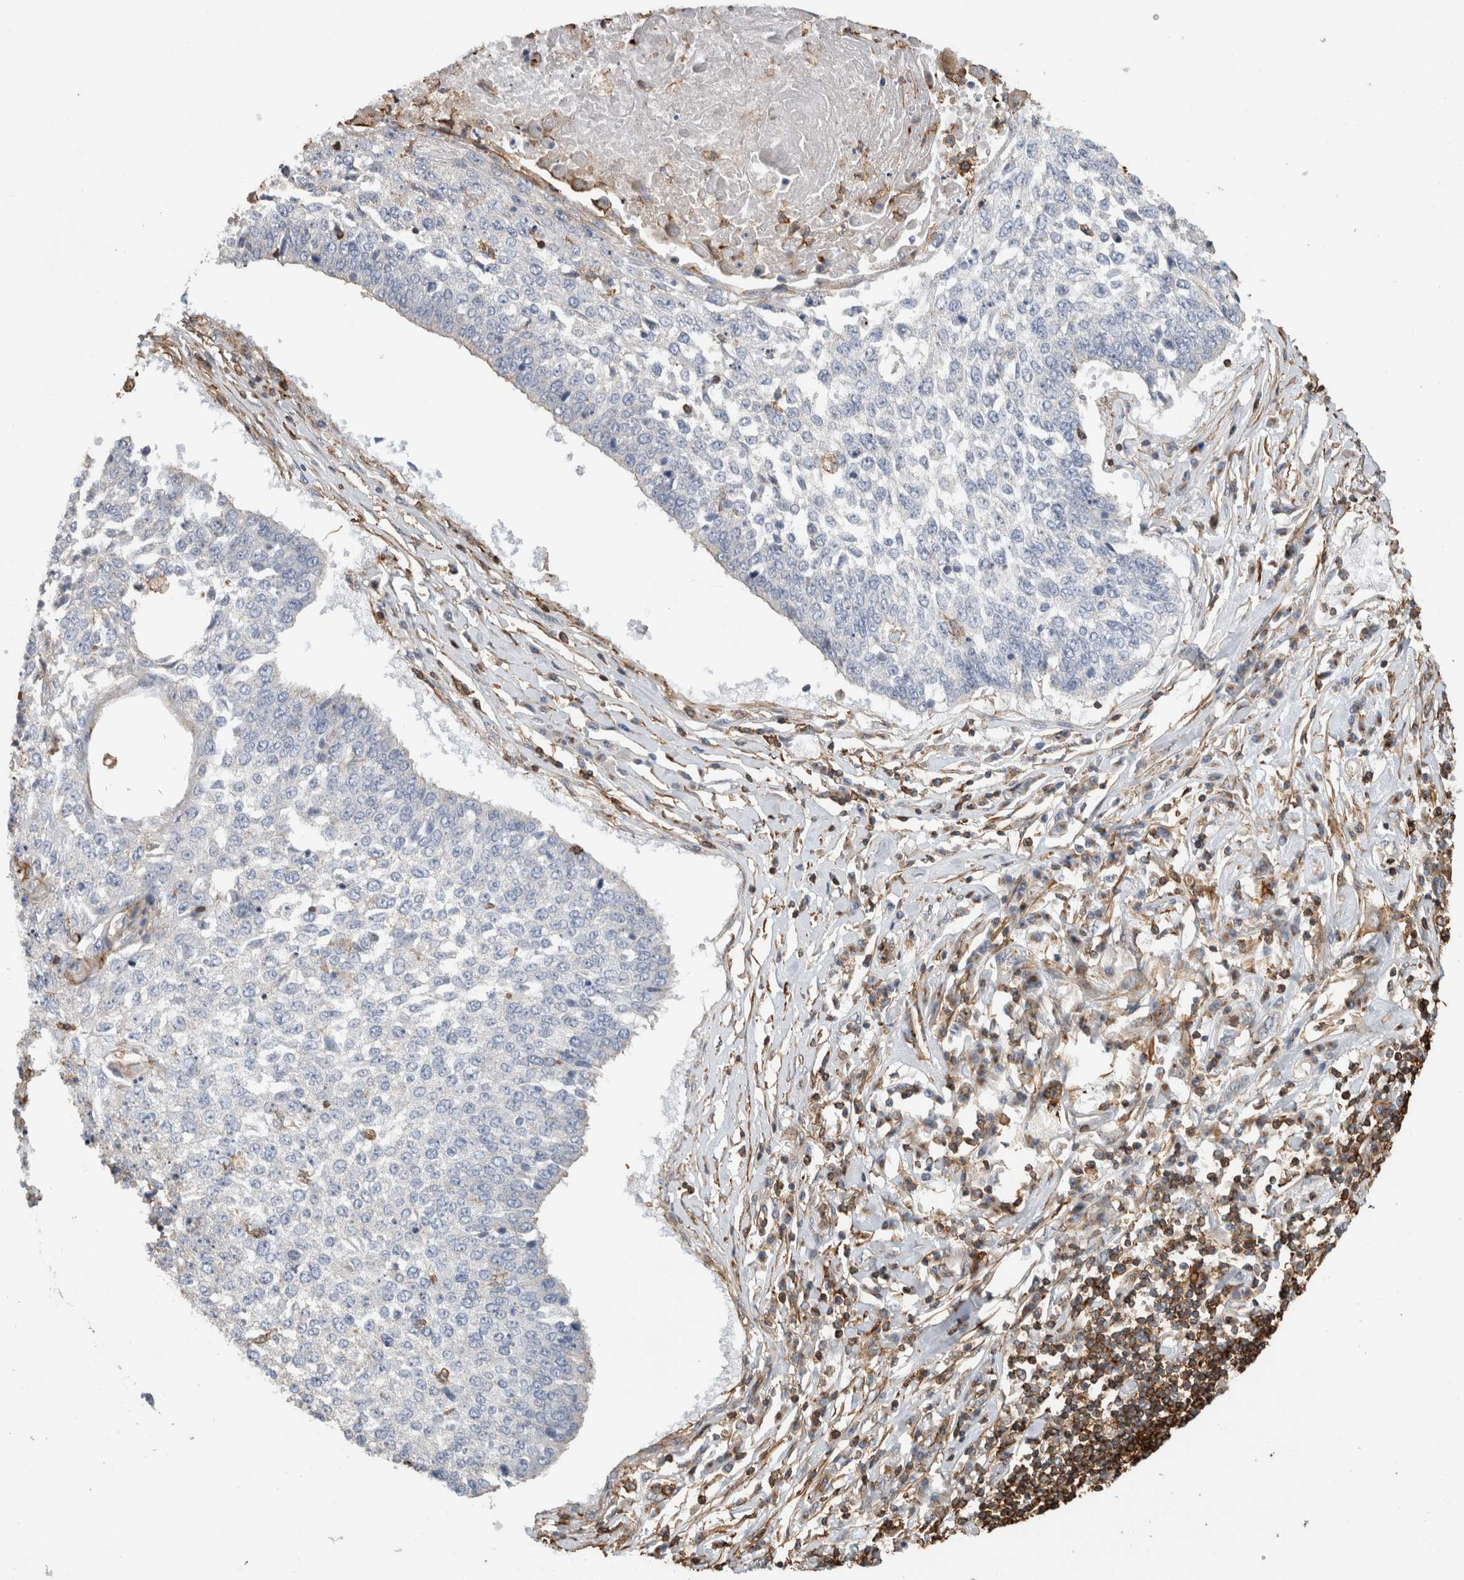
{"staining": {"intensity": "negative", "quantity": "none", "location": "none"}, "tissue": "lung cancer", "cell_type": "Tumor cells", "image_type": "cancer", "snomed": [{"axis": "morphology", "description": "Normal tissue, NOS"}, {"axis": "morphology", "description": "Squamous cell carcinoma, NOS"}, {"axis": "topography", "description": "Cartilage tissue"}, {"axis": "topography", "description": "Bronchus"}, {"axis": "topography", "description": "Lung"}, {"axis": "topography", "description": "Peripheral nerve tissue"}], "caption": "Lung cancer was stained to show a protein in brown. There is no significant positivity in tumor cells.", "gene": "GPER1", "patient": {"sex": "female", "age": 49}}